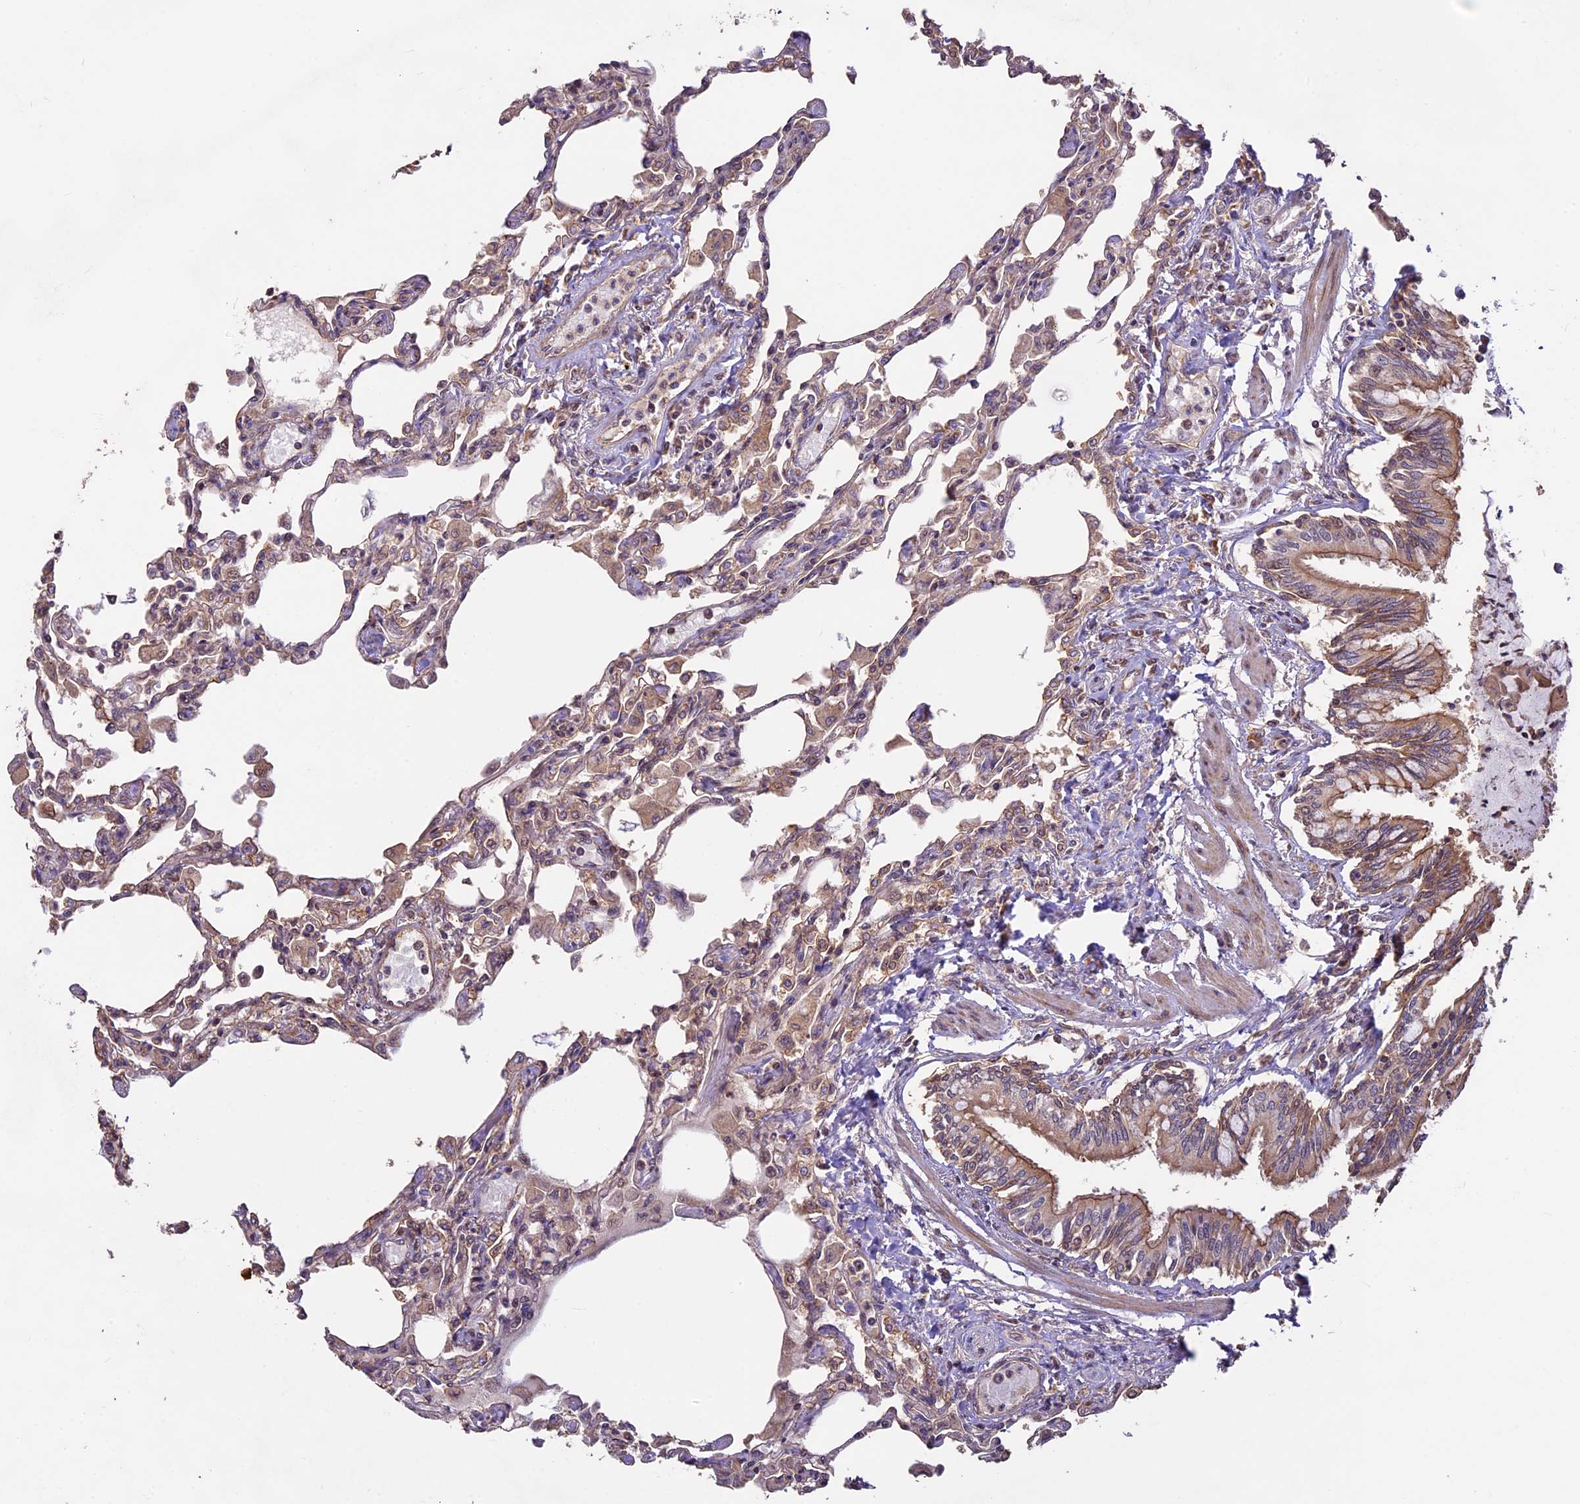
{"staining": {"intensity": "weak", "quantity": "25%-75%", "location": "cytoplasmic/membranous,nuclear"}, "tissue": "lung", "cell_type": "Alveolar cells", "image_type": "normal", "snomed": [{"axis": "morphology", "description": "Normal tissue, NOS"}, {"axis": "topography", "description": "Bronchus"}, {"axis": "topography", "description": "Lung"}], "caption": "IHC (DAB (3,3'-diaminobenzidine)) staining of normal lung shows weak cytoplasmic/membranous,nuclear protein expression in about 25%-75% of alveolar cells.", "gene": "BCAS4", "patient": {"sex": "female", "age": 49}}